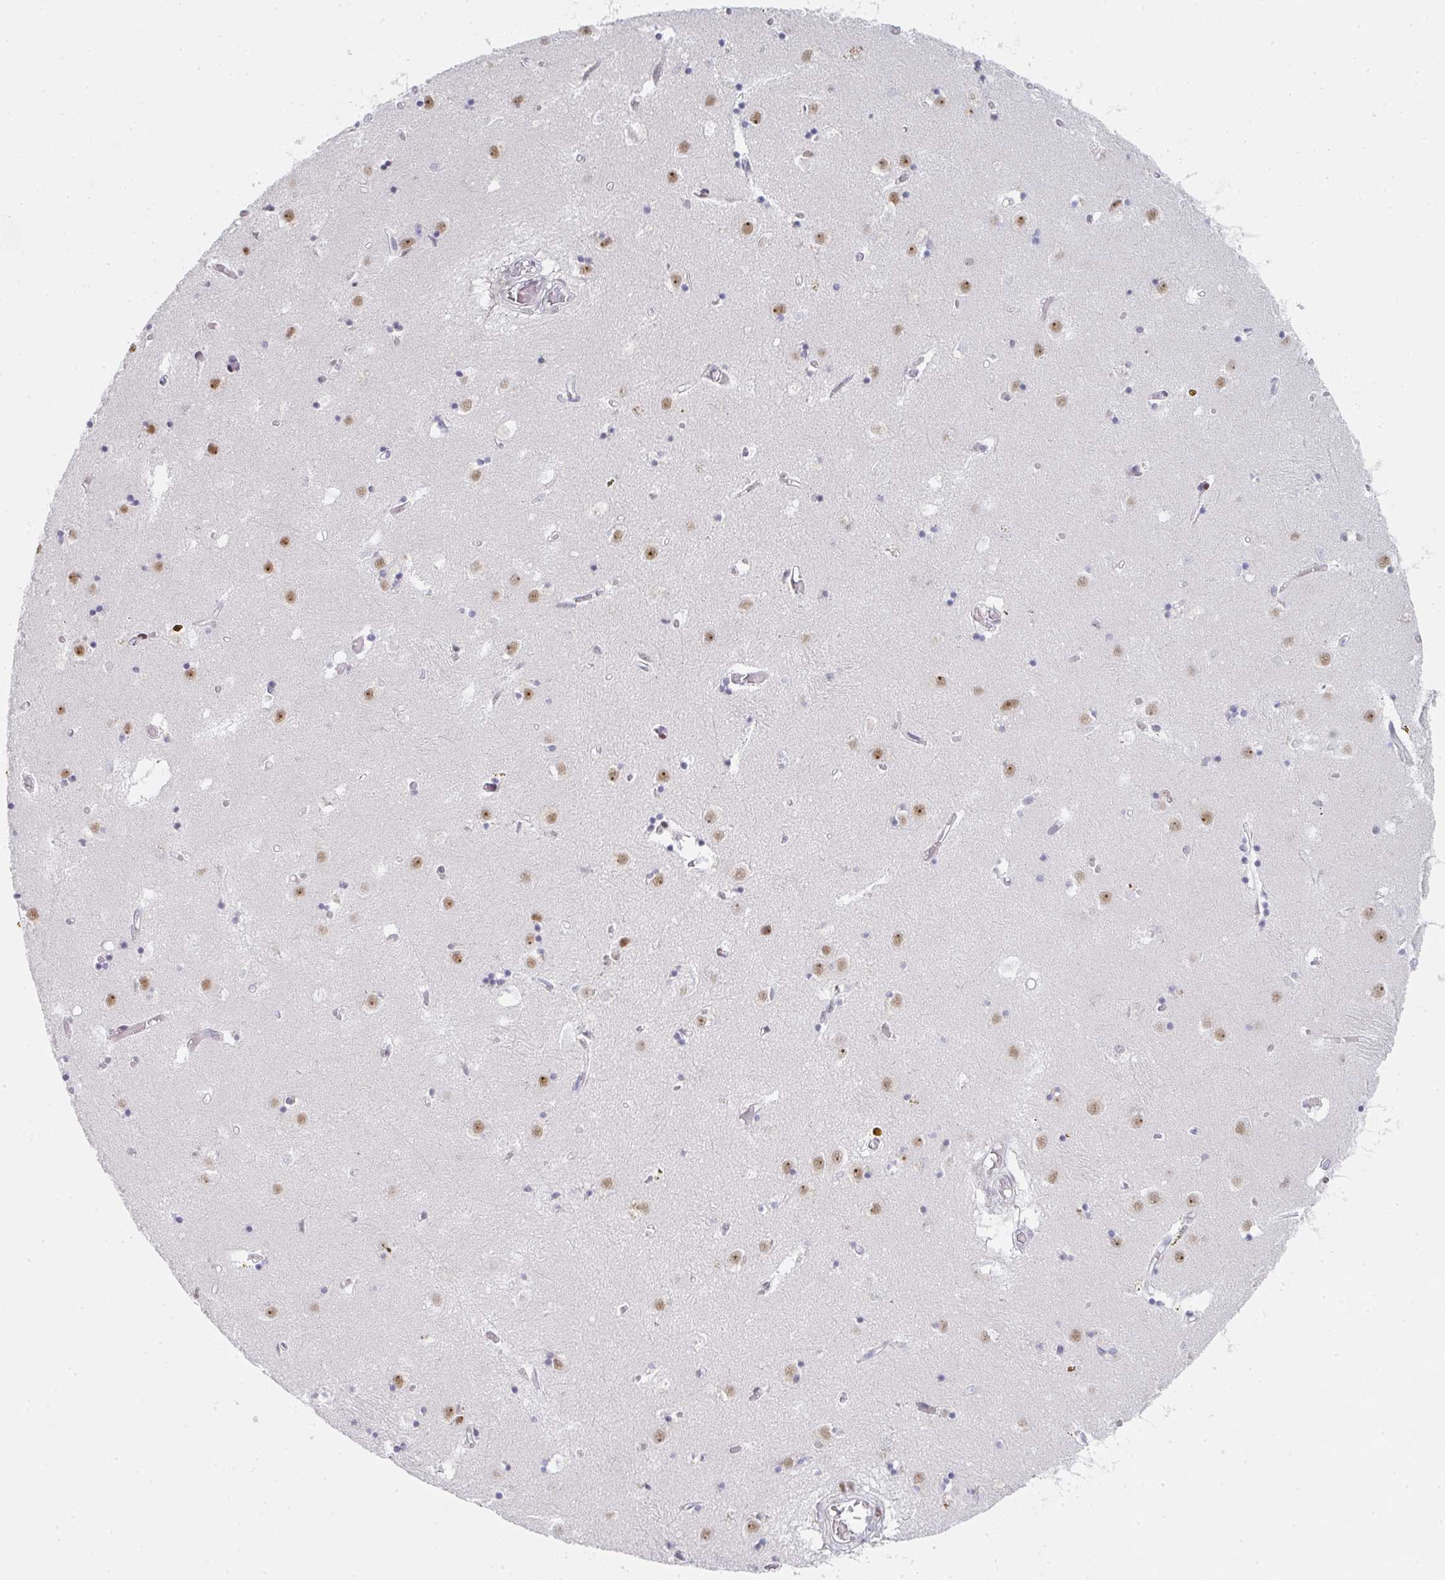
{"staining": {"intensity": "moderate", "quantity": ">75%", "location": "nuclear"}, "tissue": "caudate", "cell_type": "Glial cells", "image_type": "normal", "snomed": [{"axis": "morphology", "description": "Normal tissue, NOS"}, {"axis": "topography", "description": "Lateral ventricle wall"}], "caption": "Immunohistochemistry (IHC) image of benign caudate stained for a protein (brown), which displays medium levels of moderate nuclear expression in approximately >75% of glial cells.", "gene": "POU2AF2", "patient": {"sex": "male", "age": 70}}